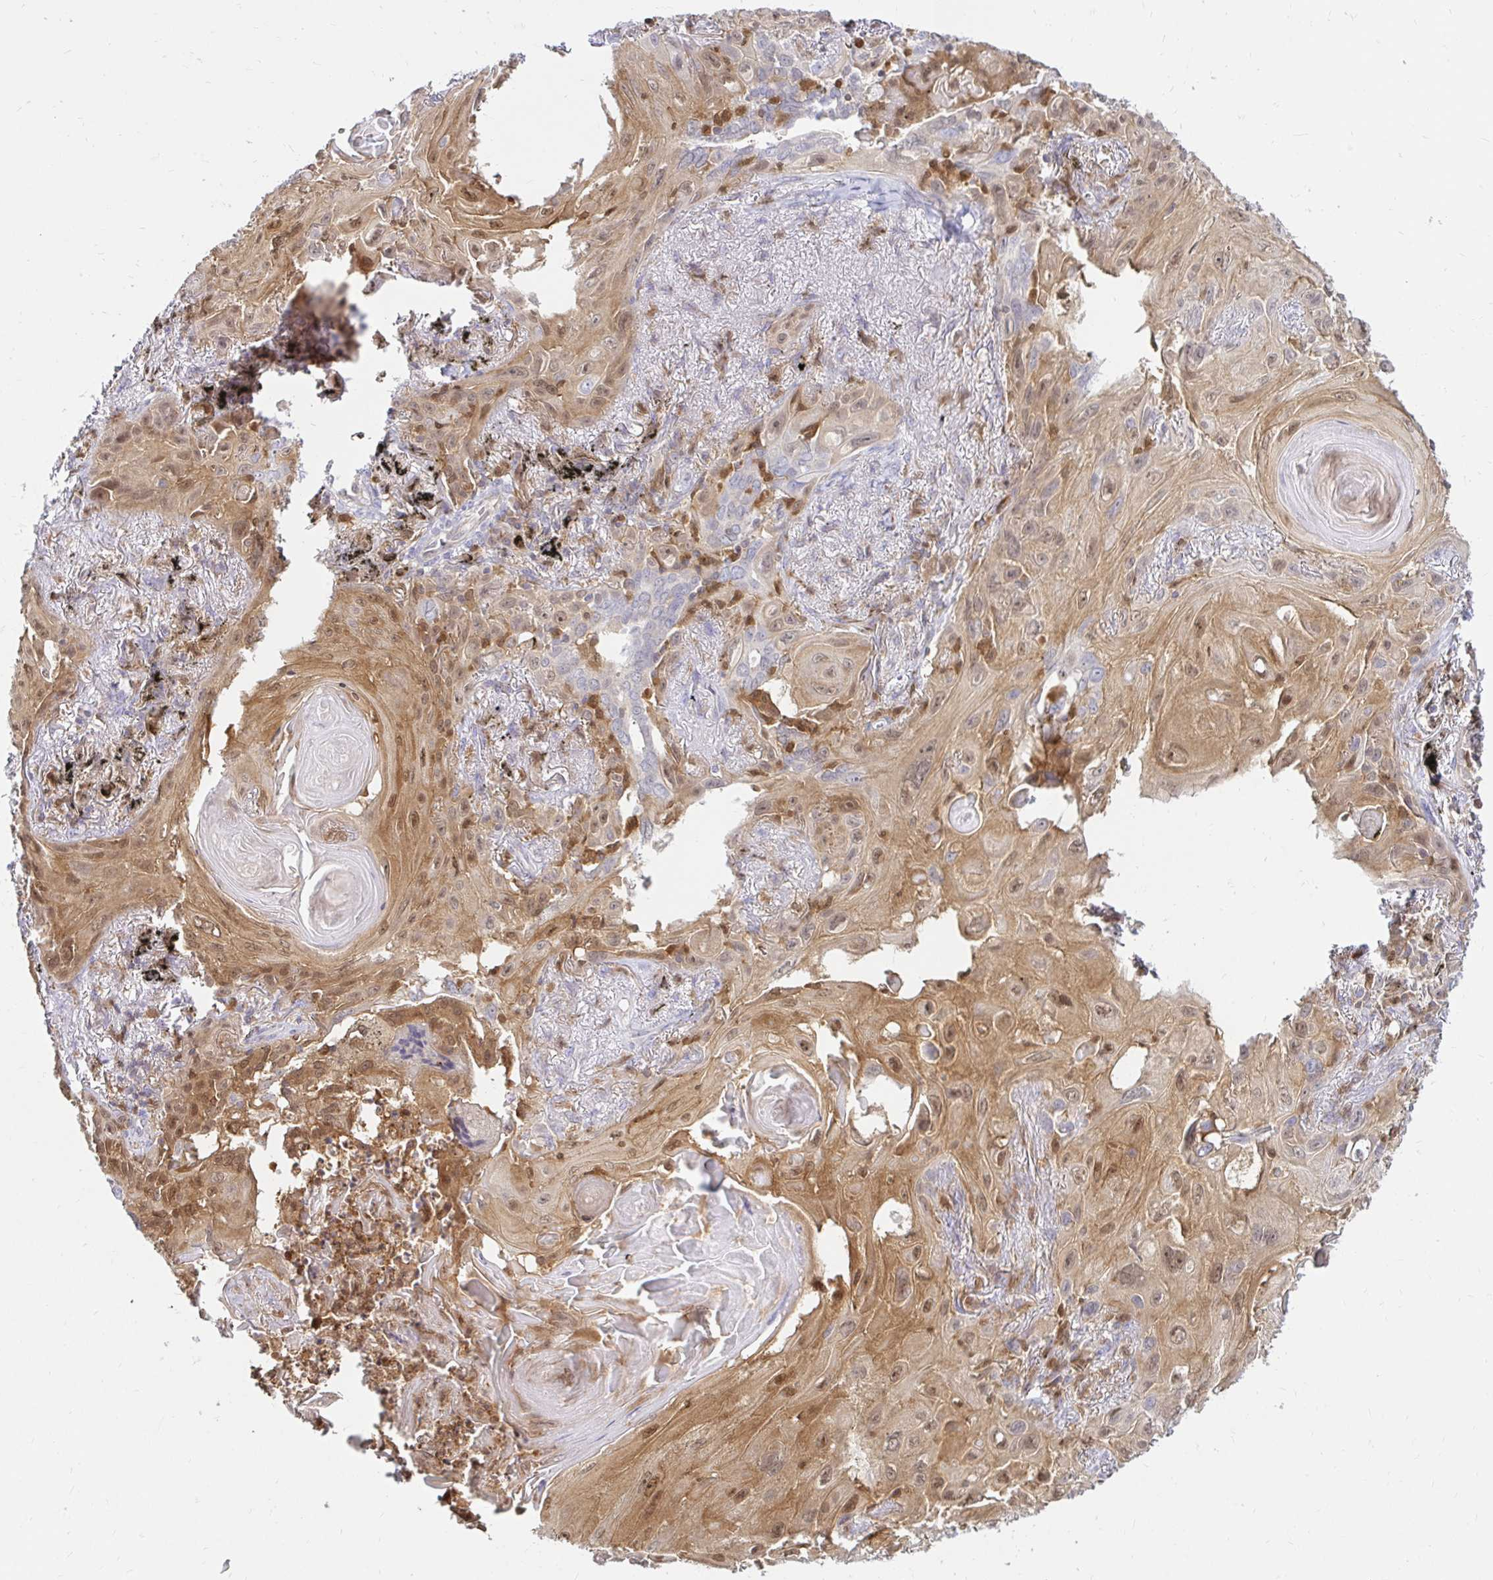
{"staining": {"intensity": "moderate", "quantity": ">75%", "location": "cytoplasmic/membranous,nuclear"}, "tissue": "lung cancer", "cell_type": "Tumor cells", "image_type": "cancer", "snomed": [{"axis": "morphology", "description": "Squamous cell carcinoma, NOS"}, {"axis": "topography", "description": "Lung"}], "caption": "Immunohistochemical staining of human lung squamous cell carcinoma displays moderate cytoplasmic/membranous and nuclear protein staining in about >75% of tumor cells. (IHC, brightfield microscopy, high magnification).", "gene": "PYCARD", "patient": {"sex": "male", "age": 79}}